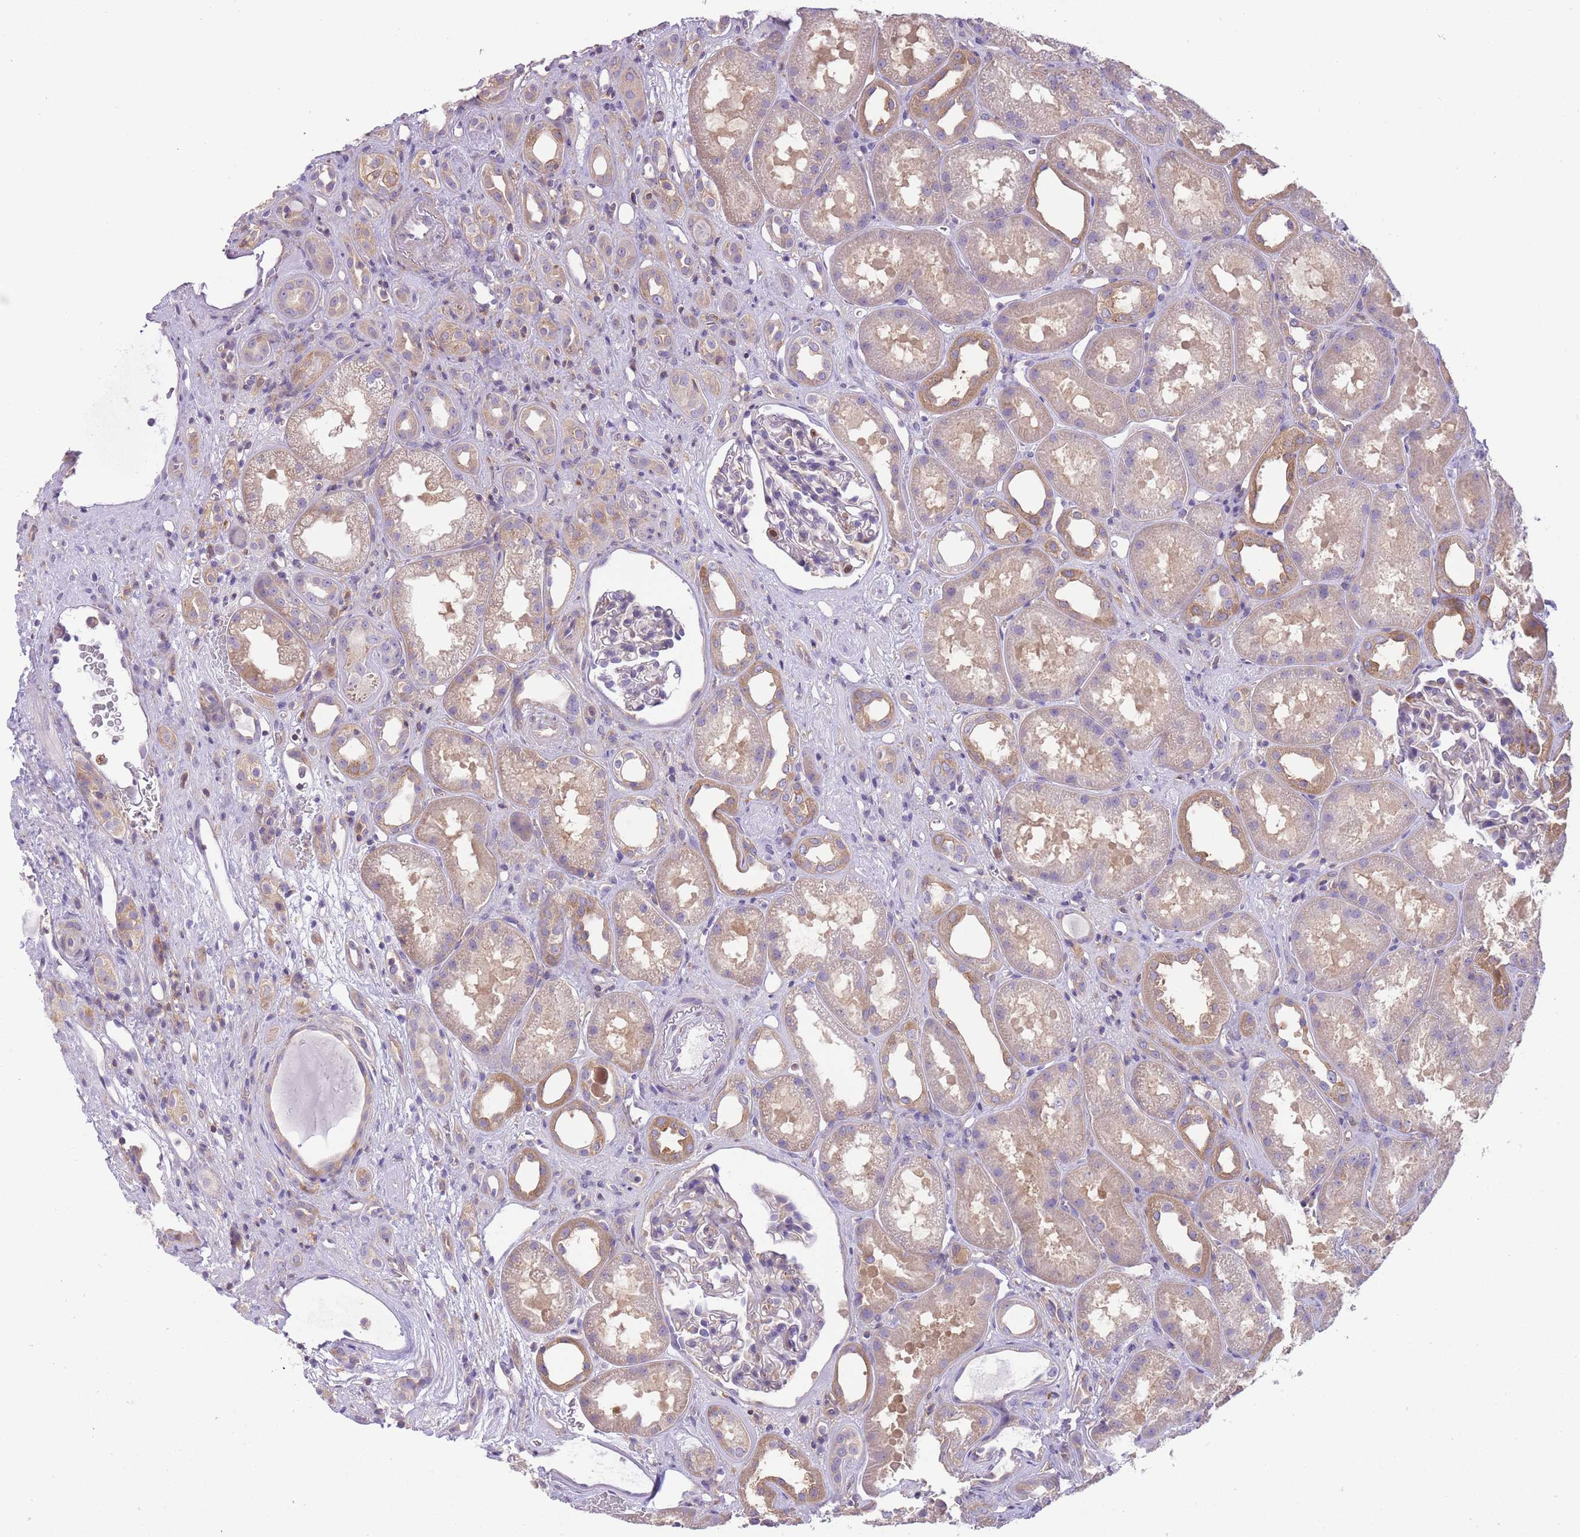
{"staining": {"intensity": "negative", "quantity": "none", "location": "none"}, "tissue": "kidney", "cell_type": "Cells in glomeruli", "image_type": "normal", "snomed": [{"axis": "morphology", "description": "Normal tissue, NOS"}, {"axis": "topography", "description": "Kidney"}], "caption": "A histopathology image of kidney stained for a protein shows no brown staining in cells in glomeruli. (Brightfield microscopy of DAB immunohistochemistry at high magnification).", "gene": "PRKAR1A", "patient": {"sex": "male", "age": 61}}